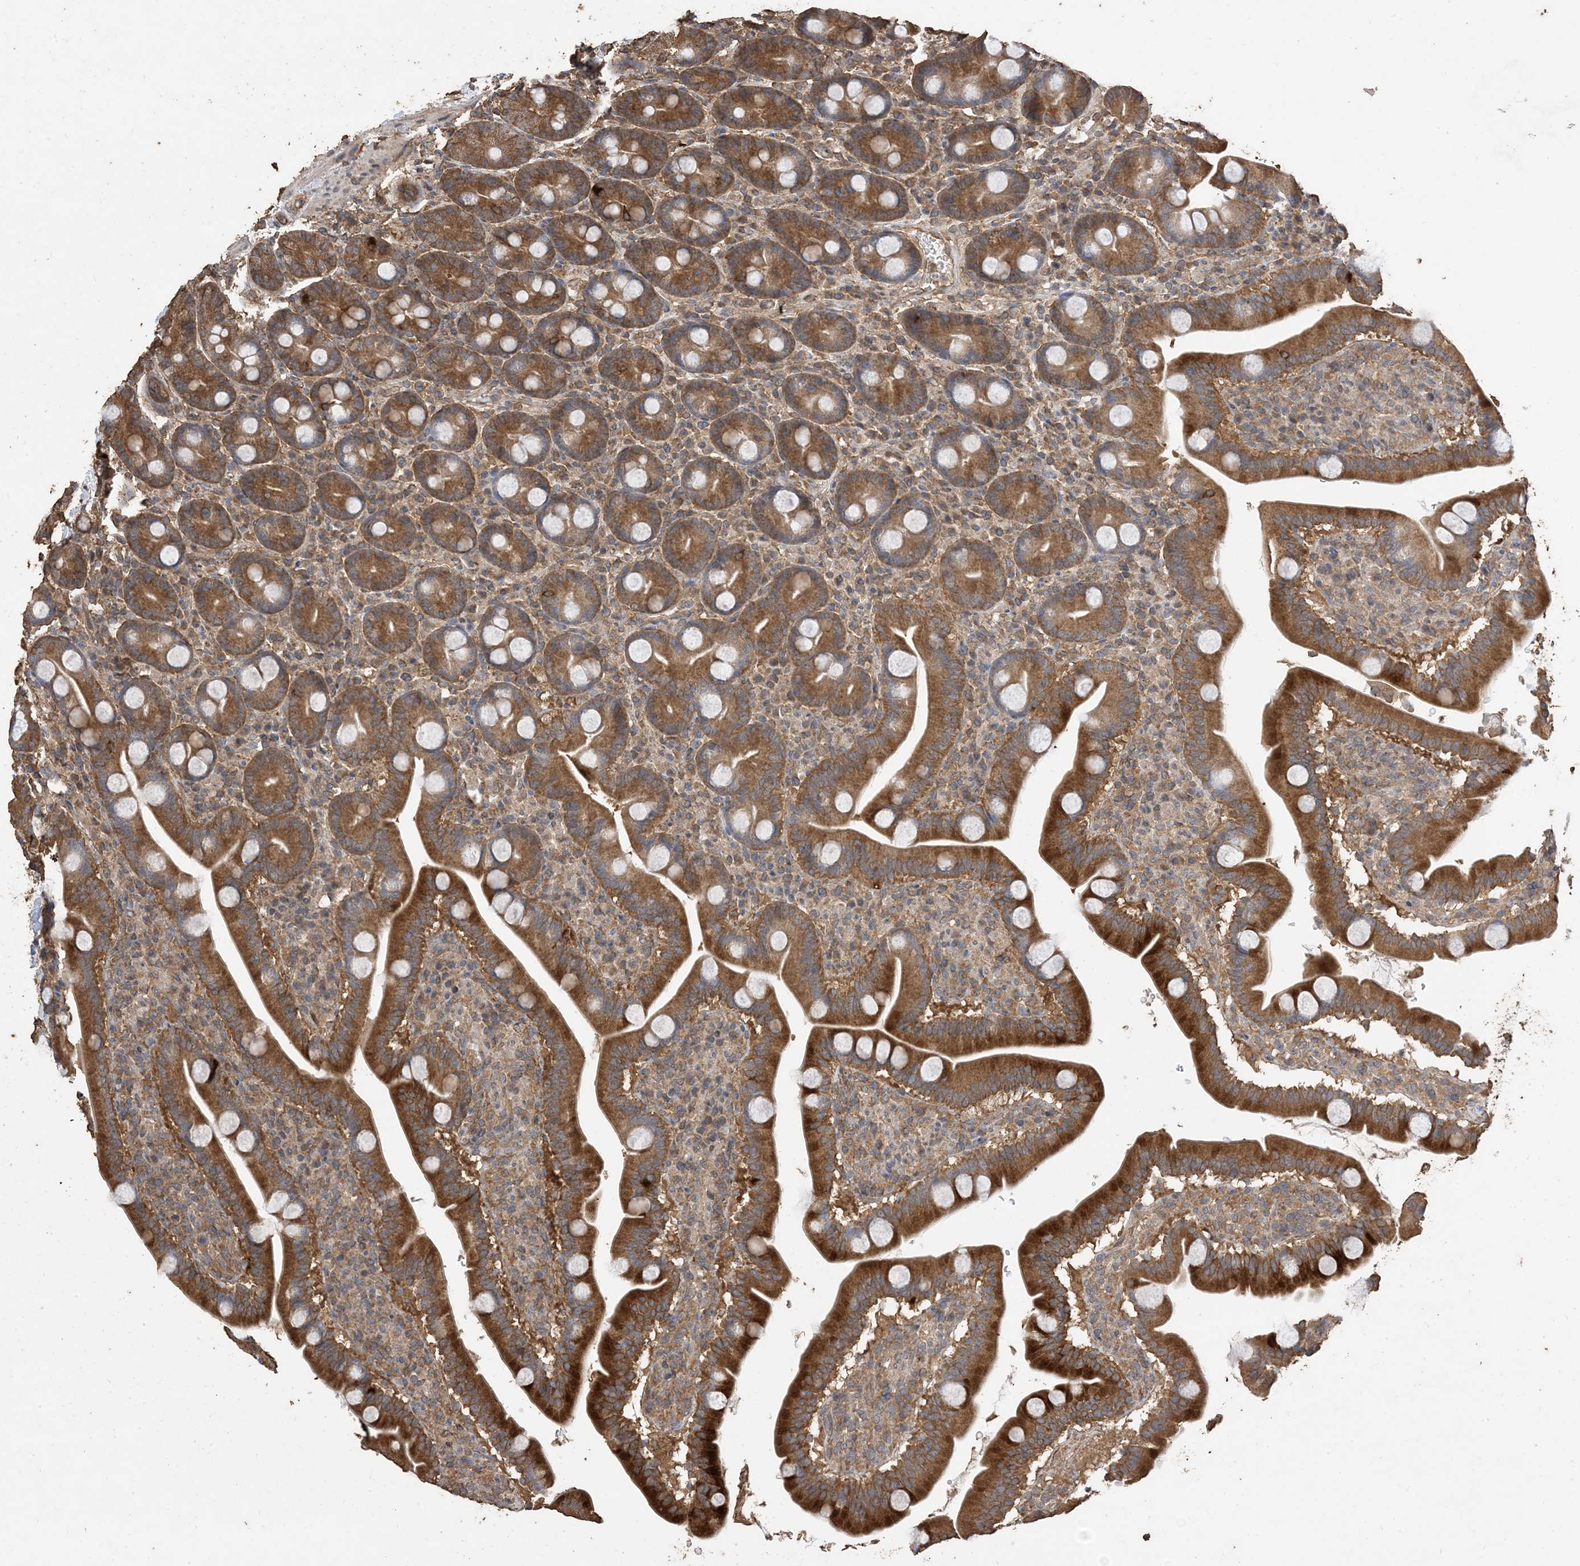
{"staining": {"intensity": "strong", "quantity": ">75%", "location": "cytoplasmic/membranous"}, "tissue": "duodenum", "cell_type": "Glandular cells", "image_type": "normal", "snomed": [{"axis": "morphology", "description": "Normal tissue, NOS"}, {"axis": "topography", "description": "Duodenum"}], "caption": "About >75% of glandular cells in benign duodenum demonstrate strong cytoplasmic/membranous protein expression as visualized by brown immunohistochemical staining.", "gene": "ZKSCAN5", "patient": {"sex": "male", "age": 35}}